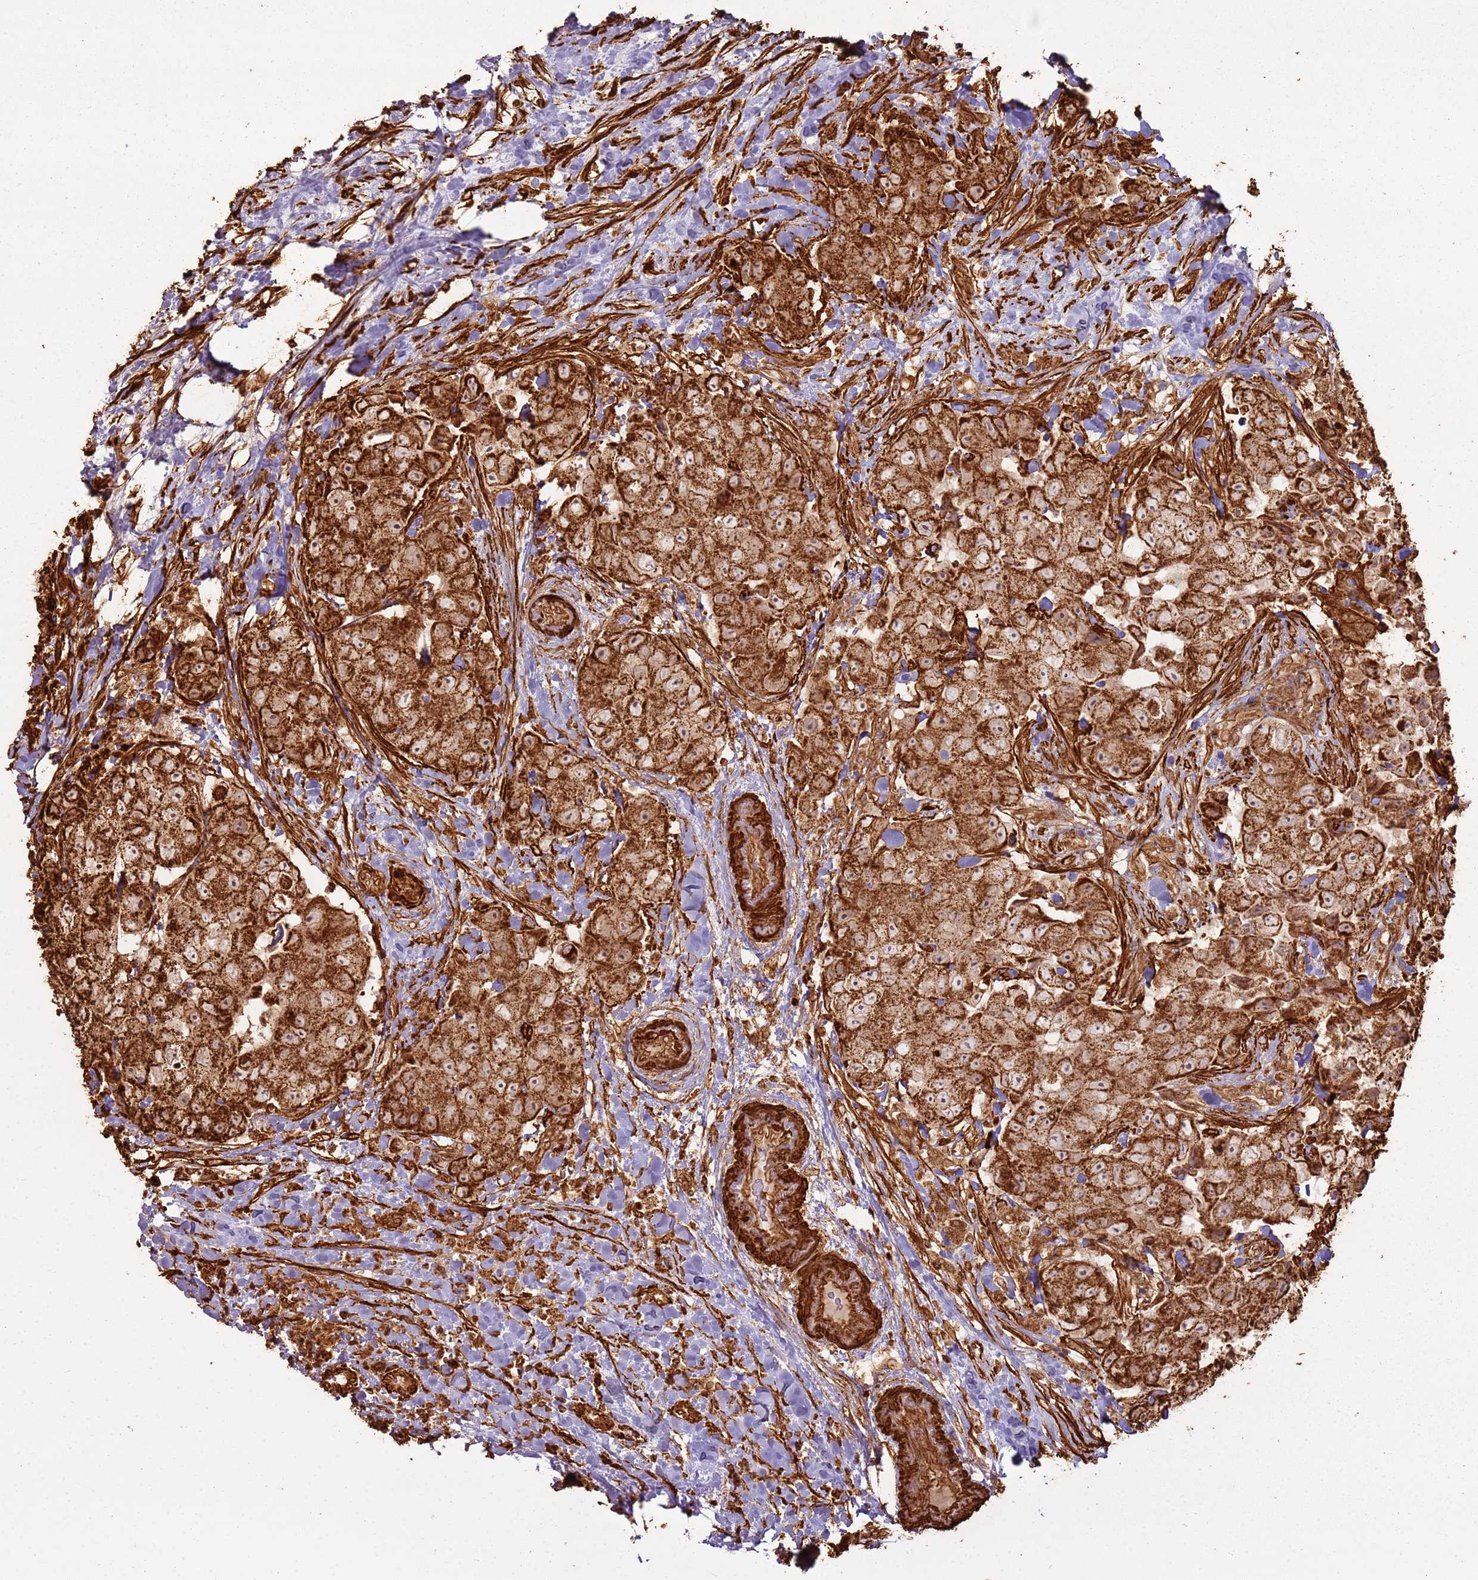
{"staining": {"intensity": "strong", "quantity": ">75%", "location": "cytoplasmic/membranous"}, "tissue": "breast cancer", "cell_type": "Tumor cells", "image_type": "cancer", "snomed": [{"axis": "morphology", "description": "Normal tissue, NOS"}, {"axis": "morphology", "description": "Duct carcinoma"}, {"axis": "topography", "description": "Breast"}], "caption": "DAB (3,3'-diaminobenzidine) immunohistochemical staining of human breast intraductal carcinoma displays strong cytoplasmic/membranous protein expression in approximately >75% of tumor cells. (DAB IHC with brightfield microscopy, high magnification).", "gene": "DDX59", "patient": {"sex": "female", "age": 62}}